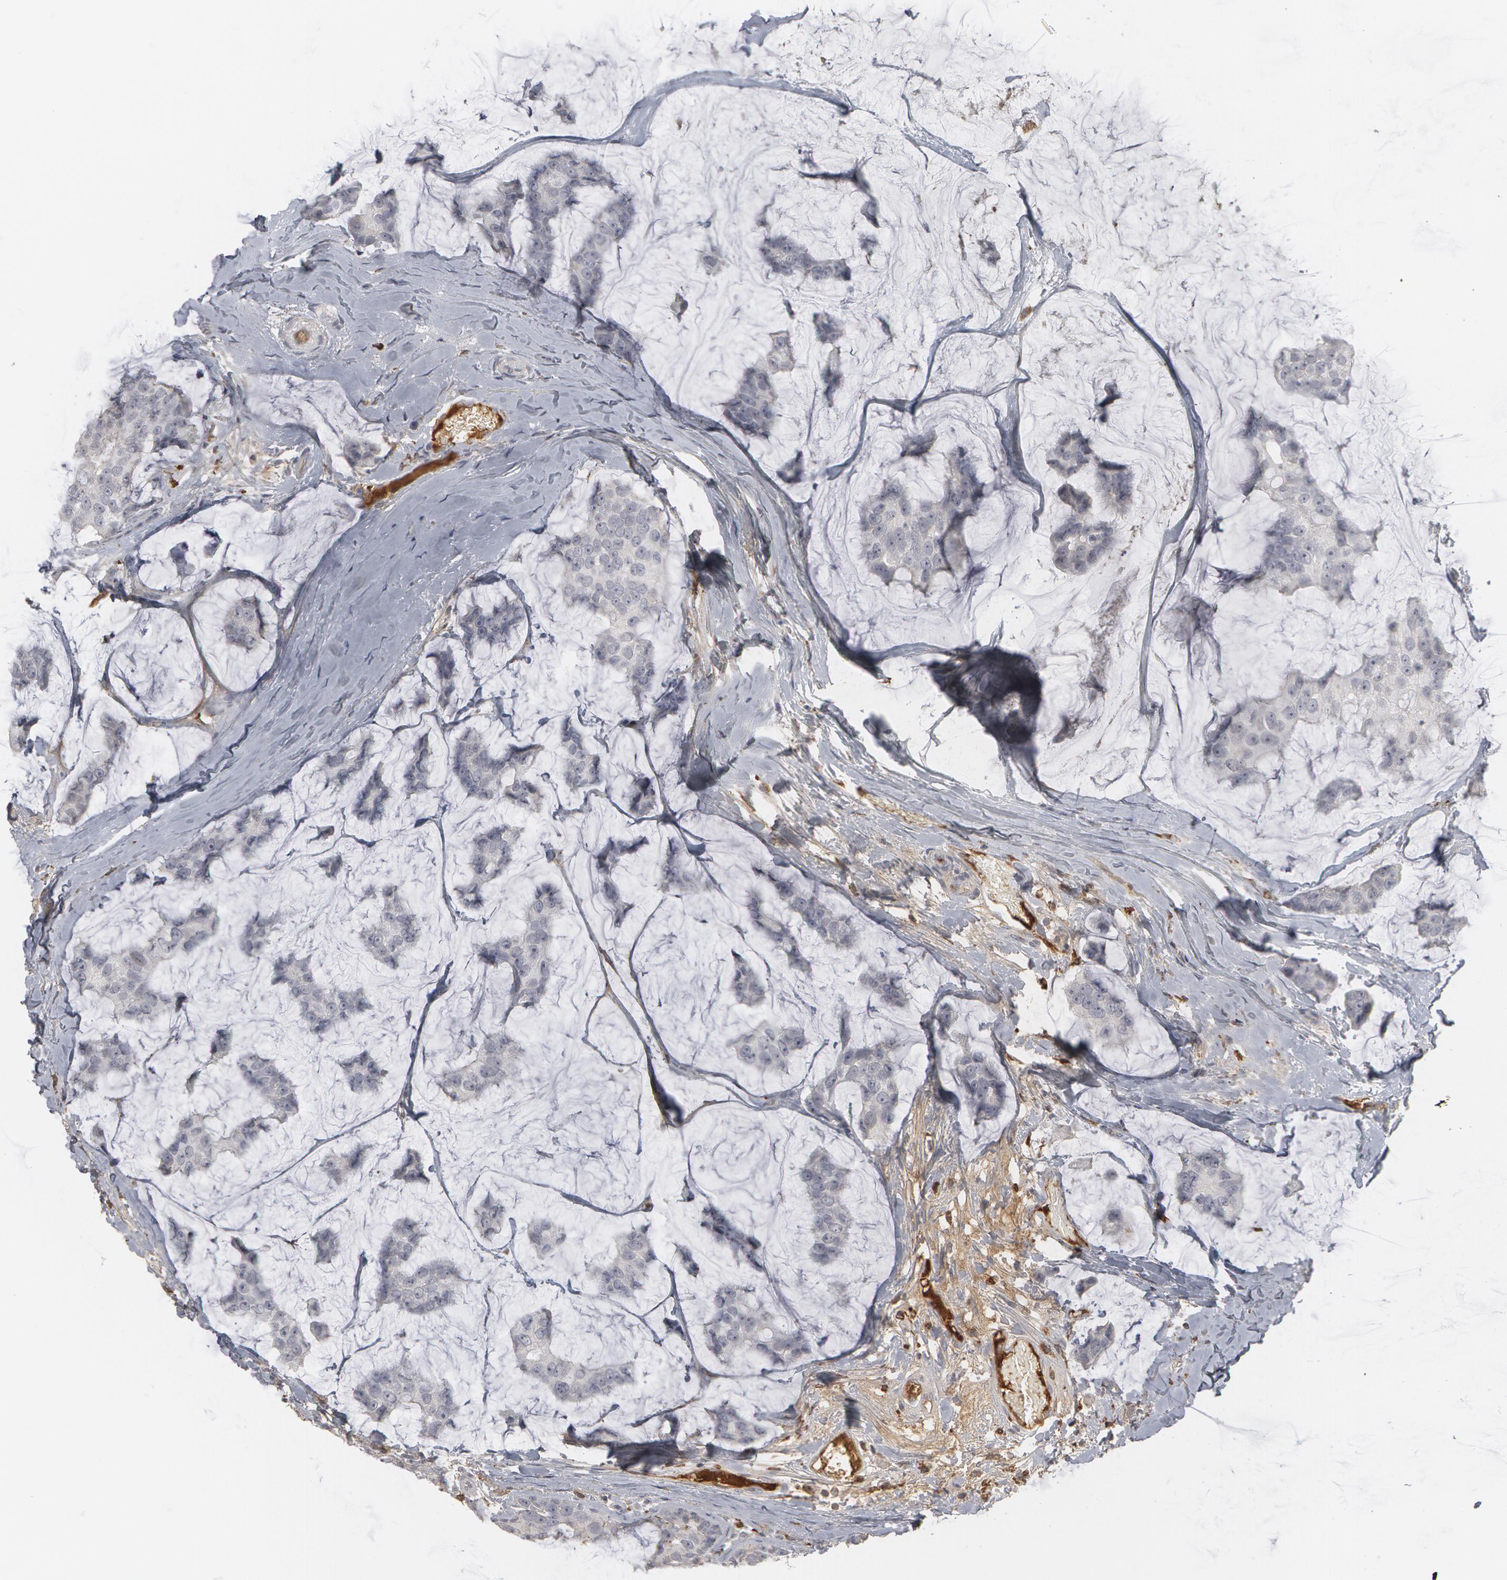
{"staining": {"intensity": "negative", "quantity": "none", "location": "none"}, "tissue": "breast cancer", "cell_type": "Tumor cells", "image_type": "cancer", "snomed": [{"axis": "morphology", "description": "Normal tissue, NOS"}, {"axis": "morphology", "description": "Duct carcinoma"}, {"axis": "topography", "description": "Breast"}], "caption": "Image shows no significant protein staining in tumor cells of breast cancer.", "gene": "C1QC", "patient": {"sex": "female", "age": 50}}